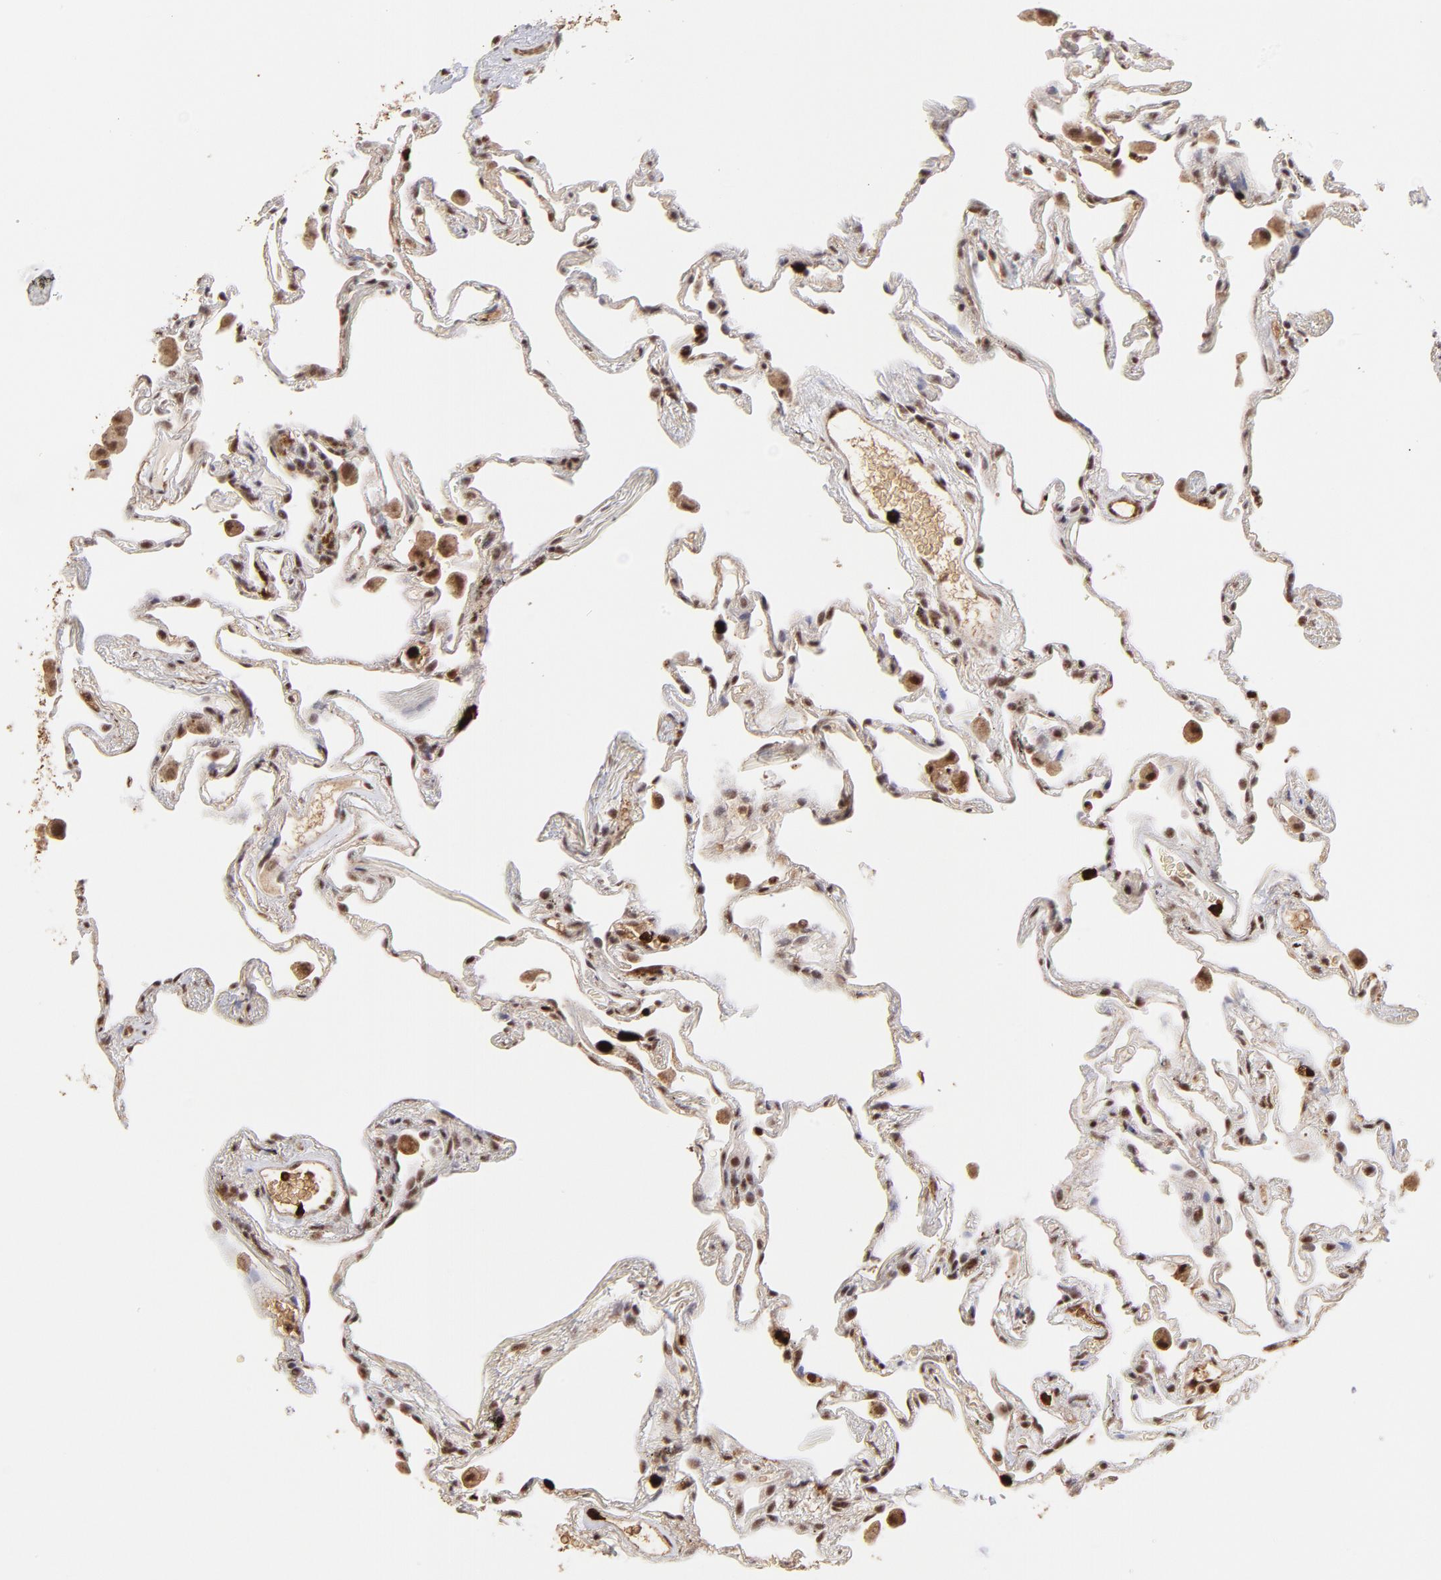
{"staining": {"intensity": "moderate", "quantity": ">75%", "location": "cytoplasmic/membranous,nuclear"}, "tissue": "lung", "cell_type": "Alveolar cells", "image_type": "normal", "snomed": [{"axis": "morphology", "description": "Normal tissue, NOS"}, {"axis": "morphology", "description": "Inflammation, NOS"}, {"axis": "topography", "description": "Lung"}], "caption": "Protein expression by immunohistochemistry (IHC) displays moderate cytoplasmic/membranous,nuclear positivity in approximately >75% of alveolar cells in unremarkable lung. Using DAB (brown) and hematoxylin (blue) stains, captured at high magnification using brightfield microscopy.", "gene": "ZFX", "patient": {"sex": "male", "age": 69}}